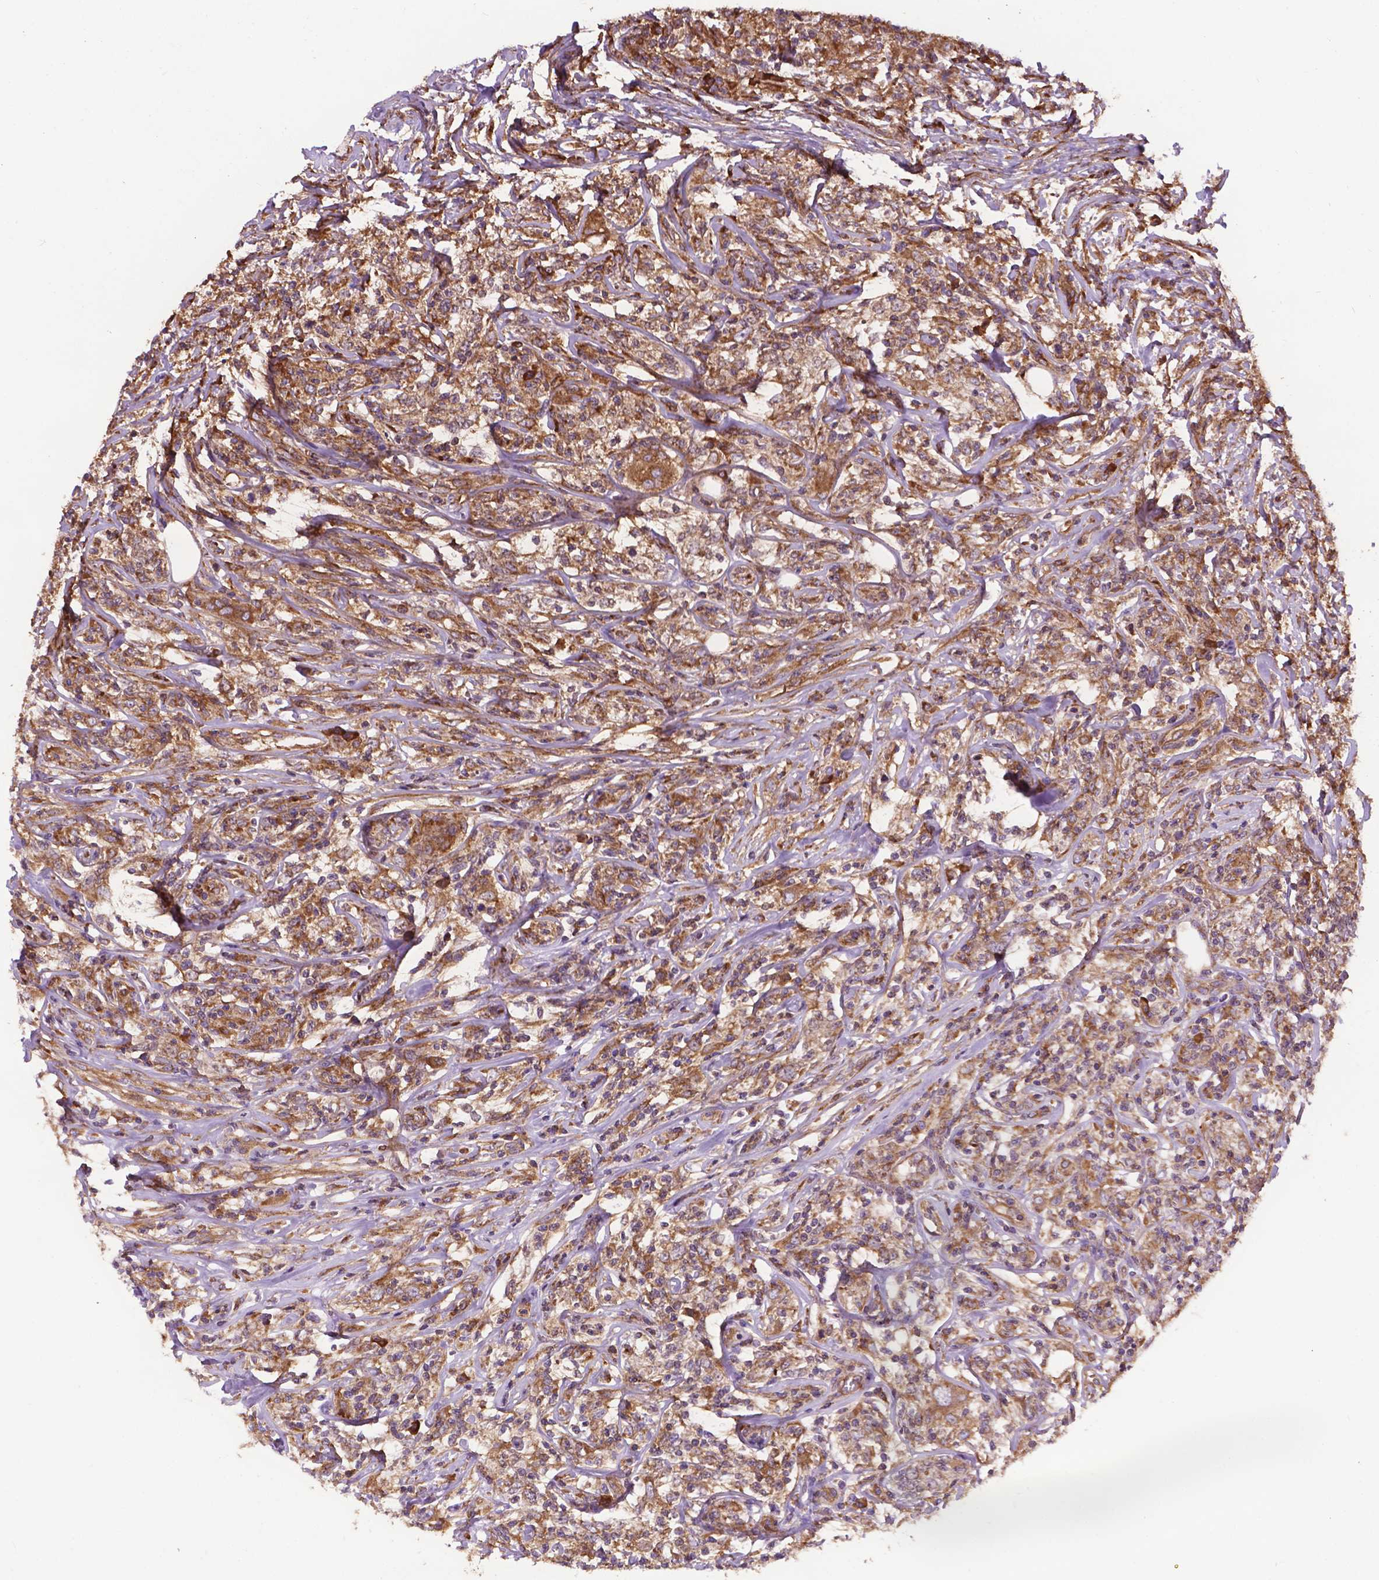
{"staining": {"intensity": "moderate", "quantity": ">75%", "location": "cytoplasmic/membranous"}, "tissue": "lymphoma", "cell_type": "Tumor cells", "image_type": "cancer", "snomed": [{"axis": "morphology", "description": "Malignant lymphoma, non-Hodgkin's type, High grade"}, {"axis": "topography", "description": "Lymph node"}], "caption": "This micrograph exhibits malignant lymphoma, non-Hodgkin's type (high-grade) stained with IHC to label a protein in brown. The cytoplasmic/membranous of tumor cells show moderate positivity for the protein. Nuclei are counter-stained blue.", "gene": "CCDC71L", "patient": {"sex": "female", "age": 84}}